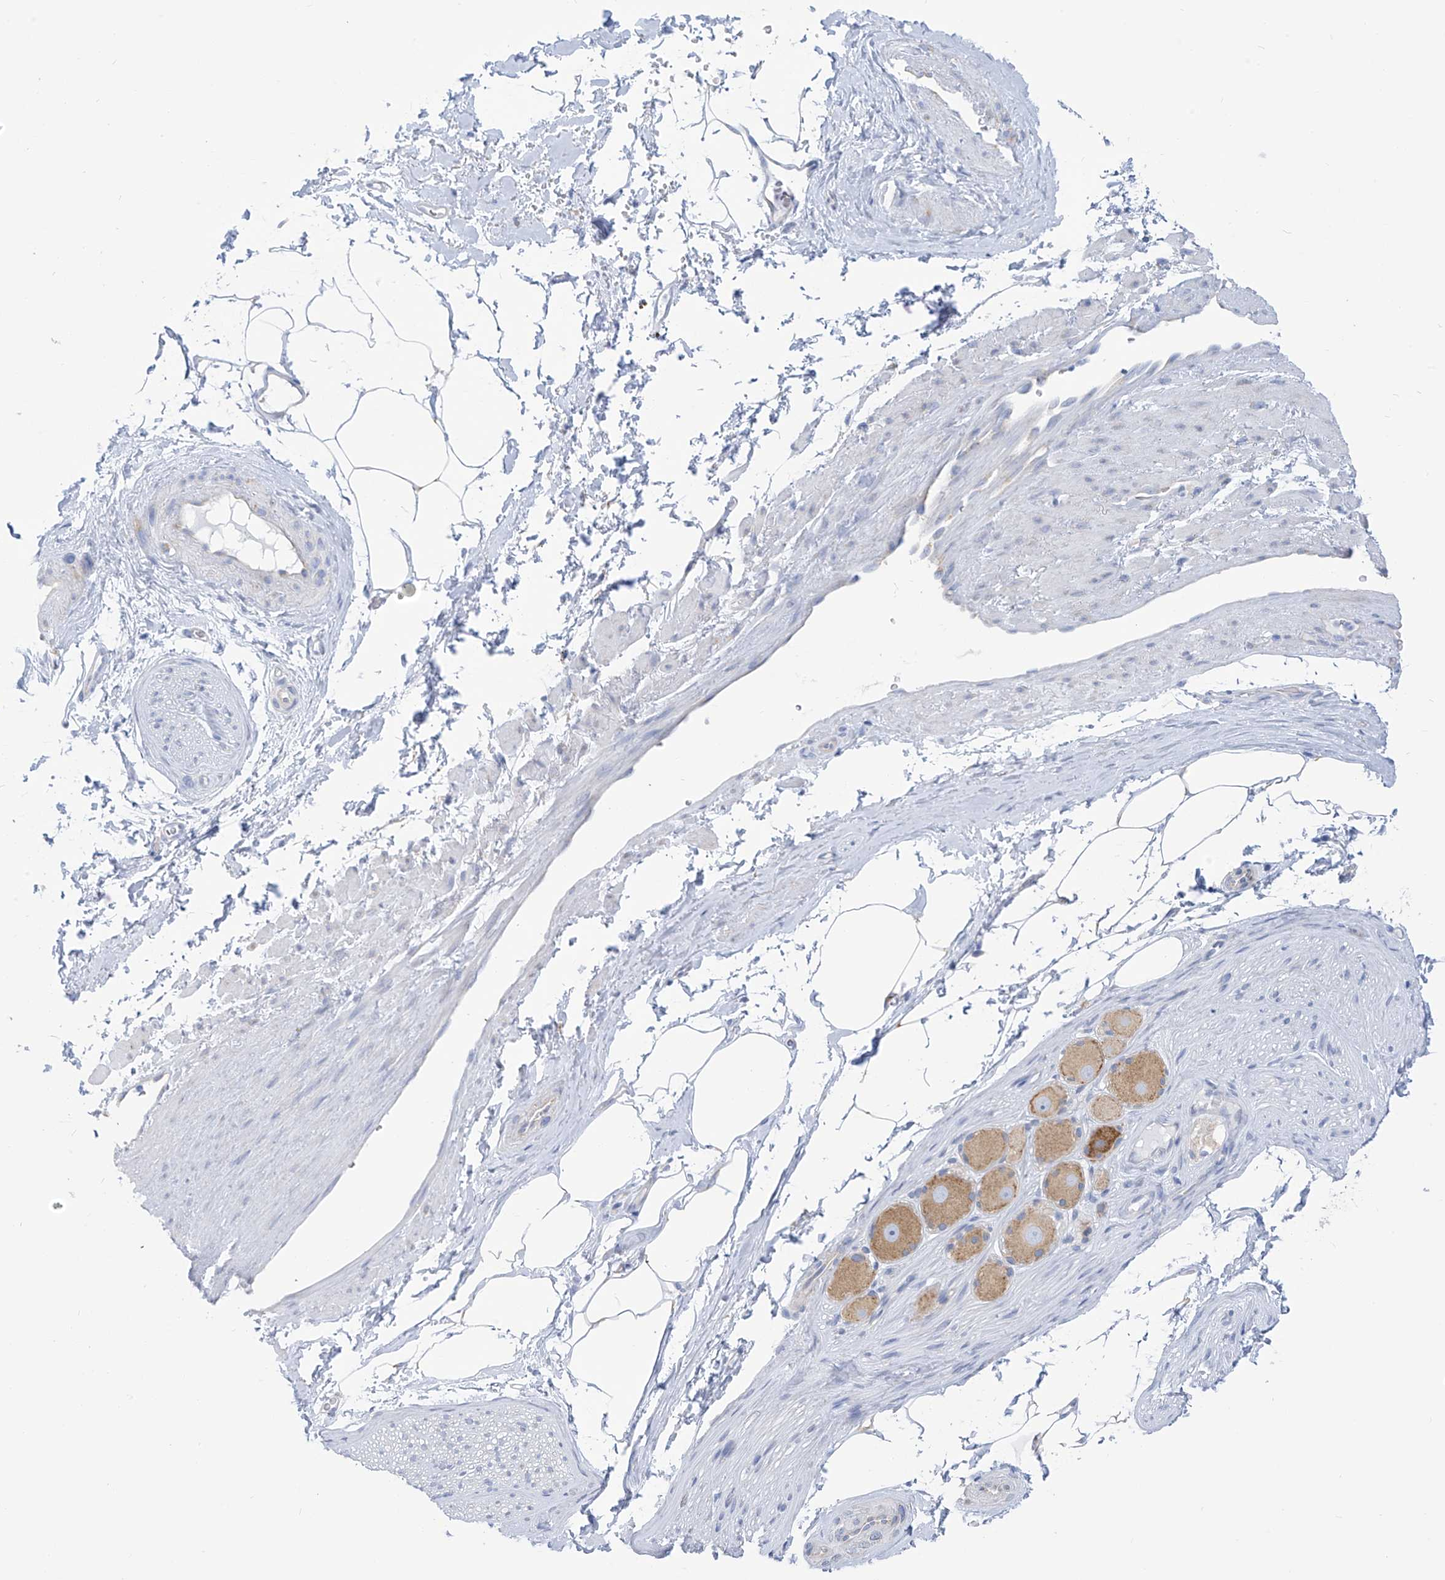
{"staining": {"intensity": "negative", "quantity": "none", "location": "none"}, "tissue": "adipose tissue", "cell_type": "Adipocytes", "image_type": "normal", "snomed": [{"axis": "morphology", "description": "Normal tissue, NOS"}, {"axis": "morphology", "description": "Adenocarcinoma, Low grade"}, {"axis": "topography", "description": "Prostate"}, {"axis": "topography", "description": "Peripheral nerve tissue"}], "caption": "IHC micrograph of normal adipose tissue: human adipose tissue stained with DAB (3,3'-diaminobenzidine) reveals no significant protein staining in adipocytes. (DAB (3,3'-diaminobenzidine) immunohistochemistry (IHC), high magnification).", "gene": "RCN2", "patient": {"sex": "male", "age": 63}}